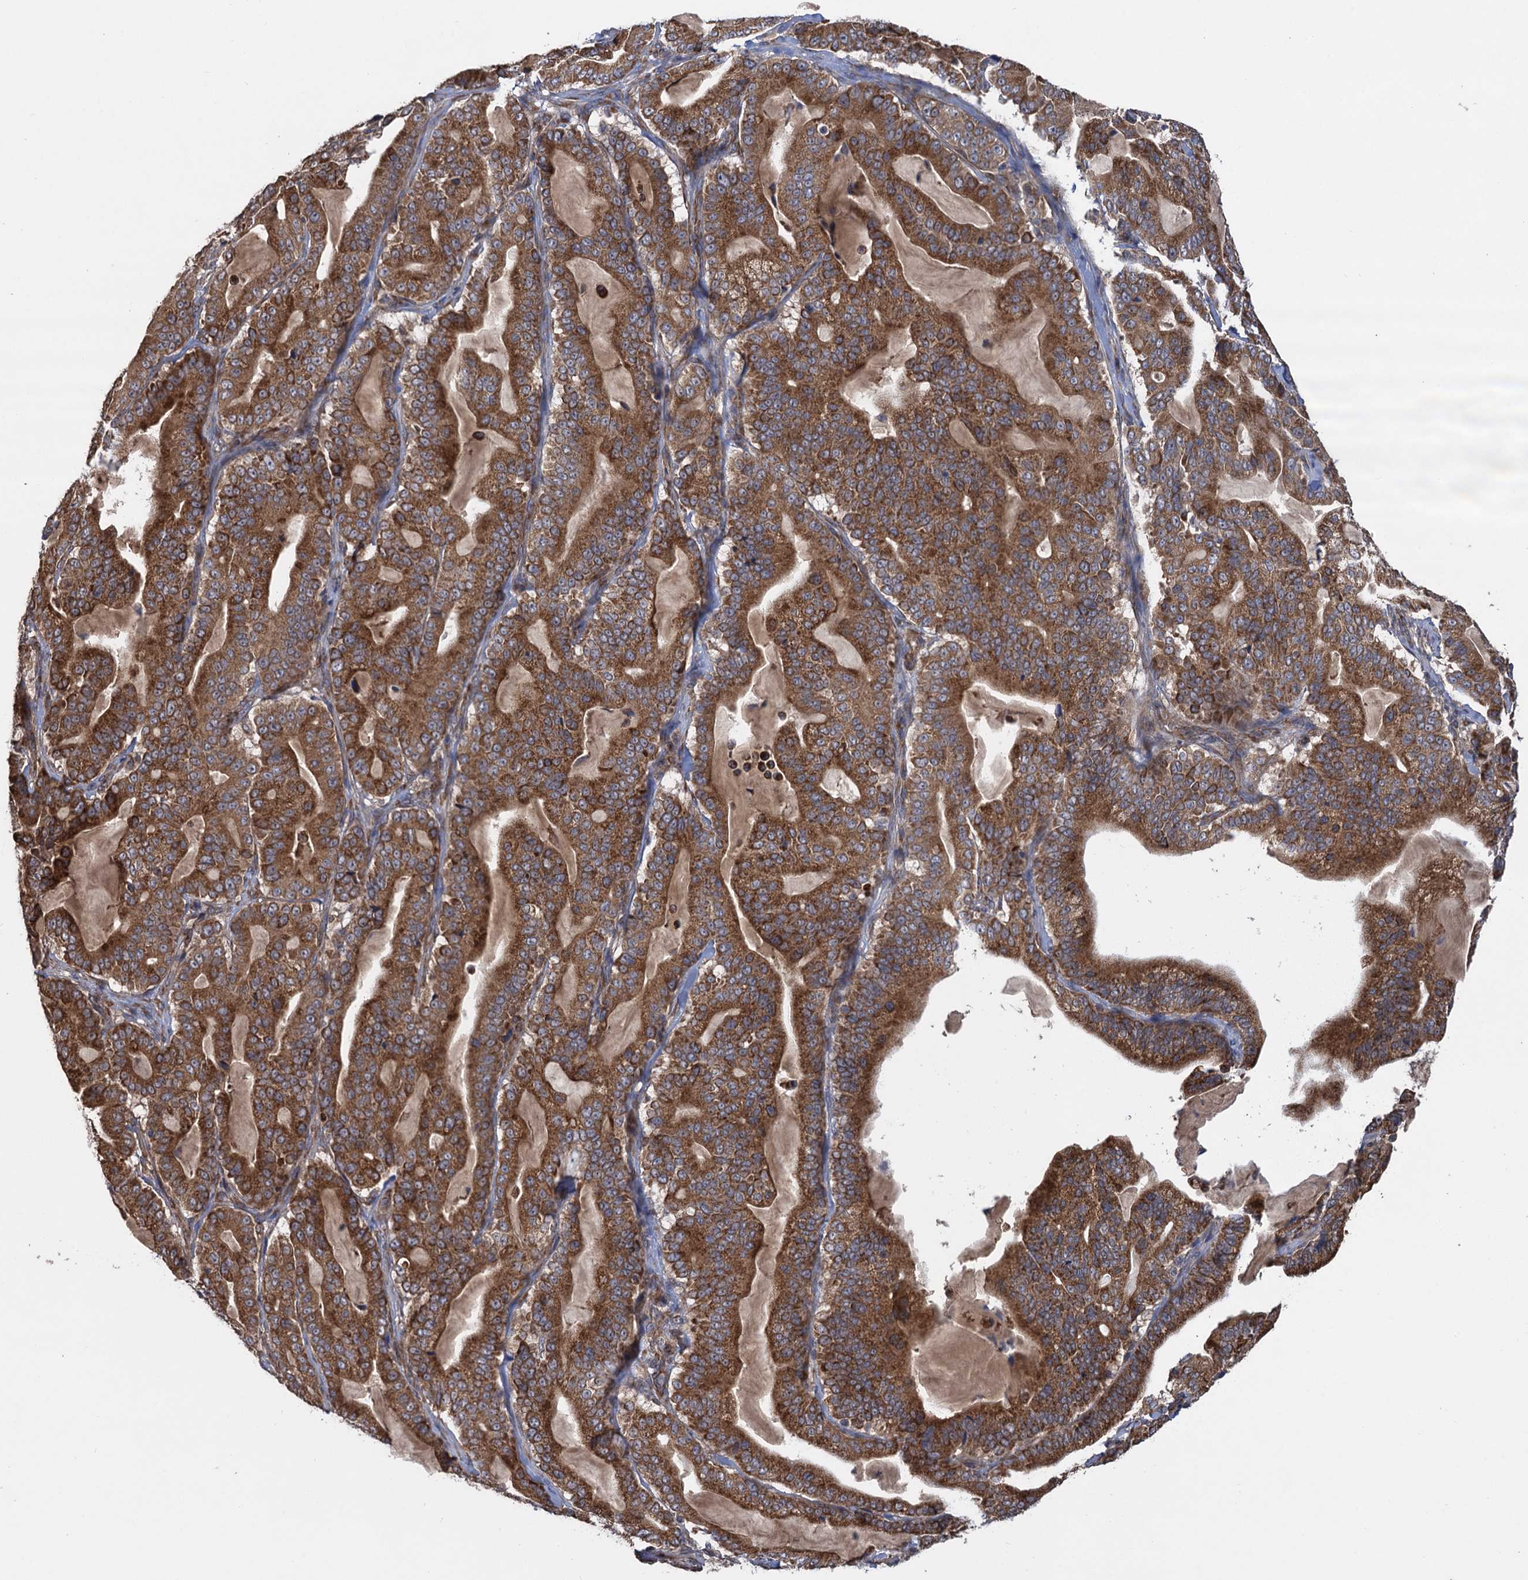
{"staining": {"intensity": "strong", "quantity": ">75%", "location": "cytoplasmic/membranous"}, "tissue": "pancreatic cancer", "cell_type": "Tumor cells", "image_type": "cancer", "snomed": [{"axis": "morphology", "description": "Adenocarcinoma, NOS"}, {"axis": "topography", "description": "Pancreas"}], "caption": "Strong cytoplasmic/membranous staining is appreciated in about >75% of tumor cells in pancreatic cancer.", "gene": "HAUS1", "patient": {"sex": "male", "age": 63}}